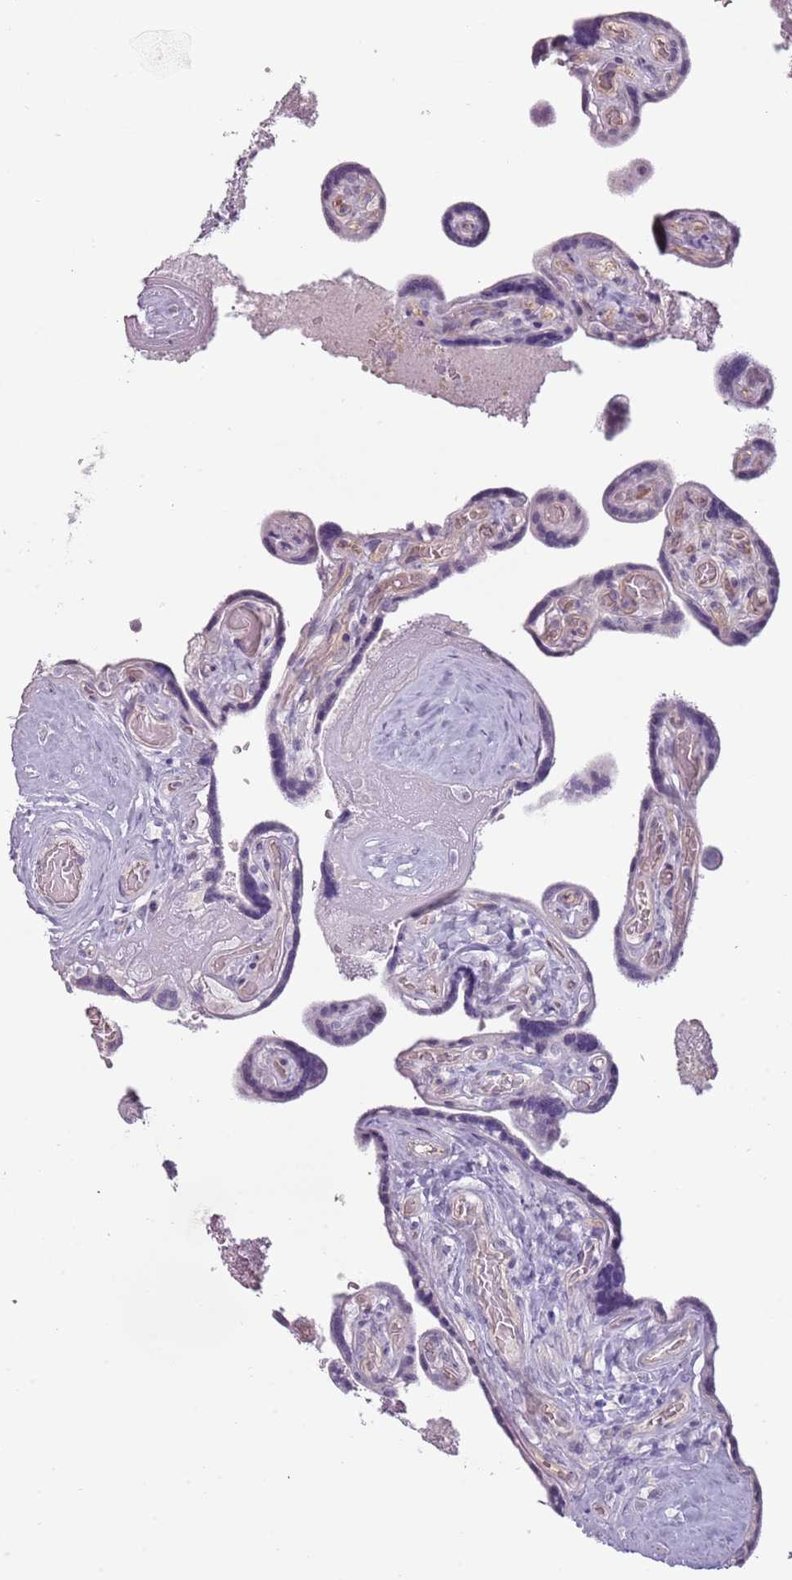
{"staining": {"intensity": "negative", "quantity": "none", "location": "none"}, "tissue": "placenta", "cell_type": "Decidual cells", "image_type": "normal", "snomed": [{"axis": "morphology", "description": "Normal tissue, NOS"}, {"axis": "topography", "description": "Placenta"}], "caption": "Immunohistochemistry histopathology image of normal human placenta stained for a protein (brown), which reveals no staining in decidual cells. Nuclei are stained in blue.", "gene": "RFX2", "patient": {"sex": "female", "age": 32}}